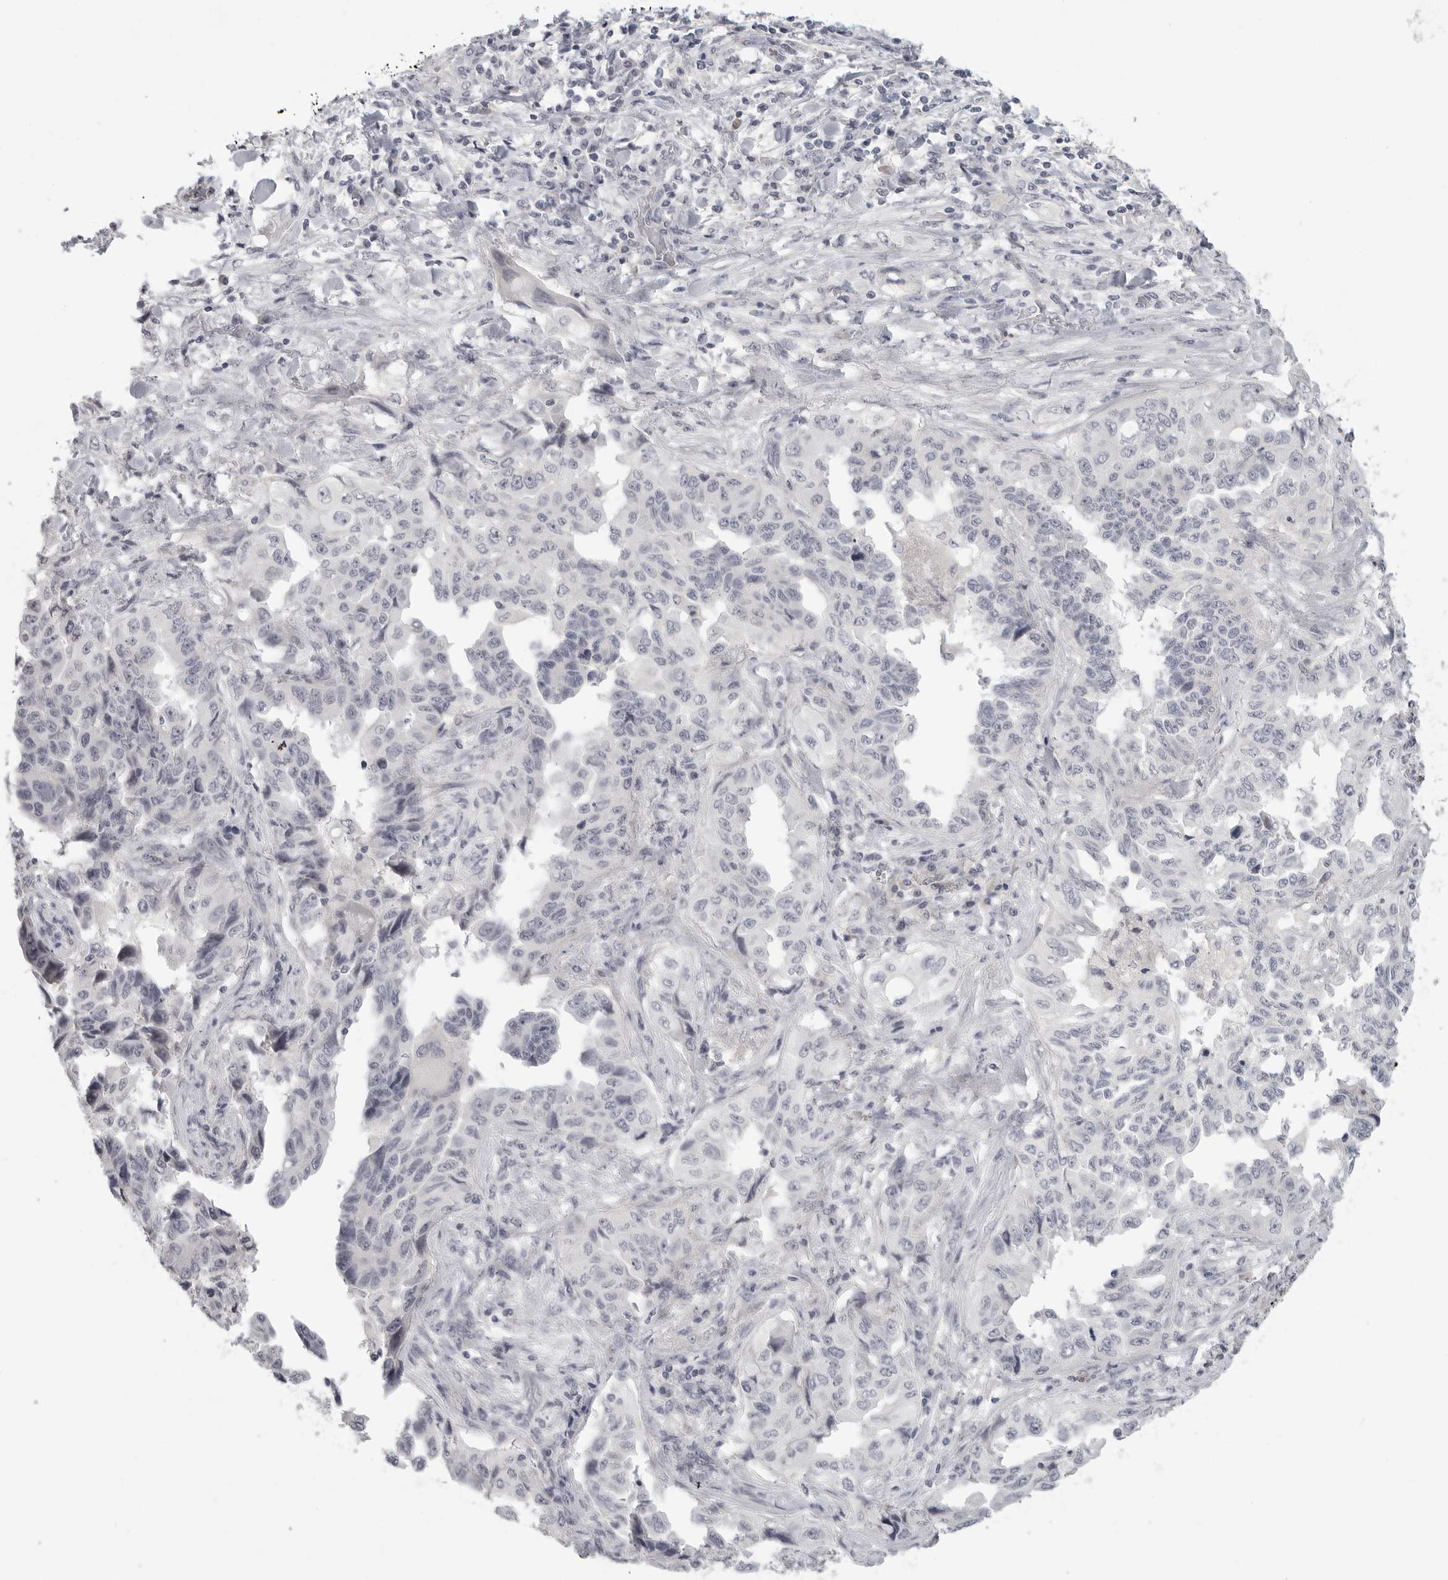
{"staining": {"intensity": "negative", "quantity": "none", "location": "none"}, "tissue": "lung cancer", "cell_type": "Tumor cells", "image_type": "cancer", "snomed": [{"axis": "morphology", "description": "Adenocarcinoma, NOS"}, {"axis": "topography", "description": "Lung"}], "caption": "This is a image of immunohistochemistry (IHC) staining of lung adenocarcinoma, which shows no expression in tumor cells.", "gene": "HMGCS2", "patient": {"sex": "female", "age": 51}}